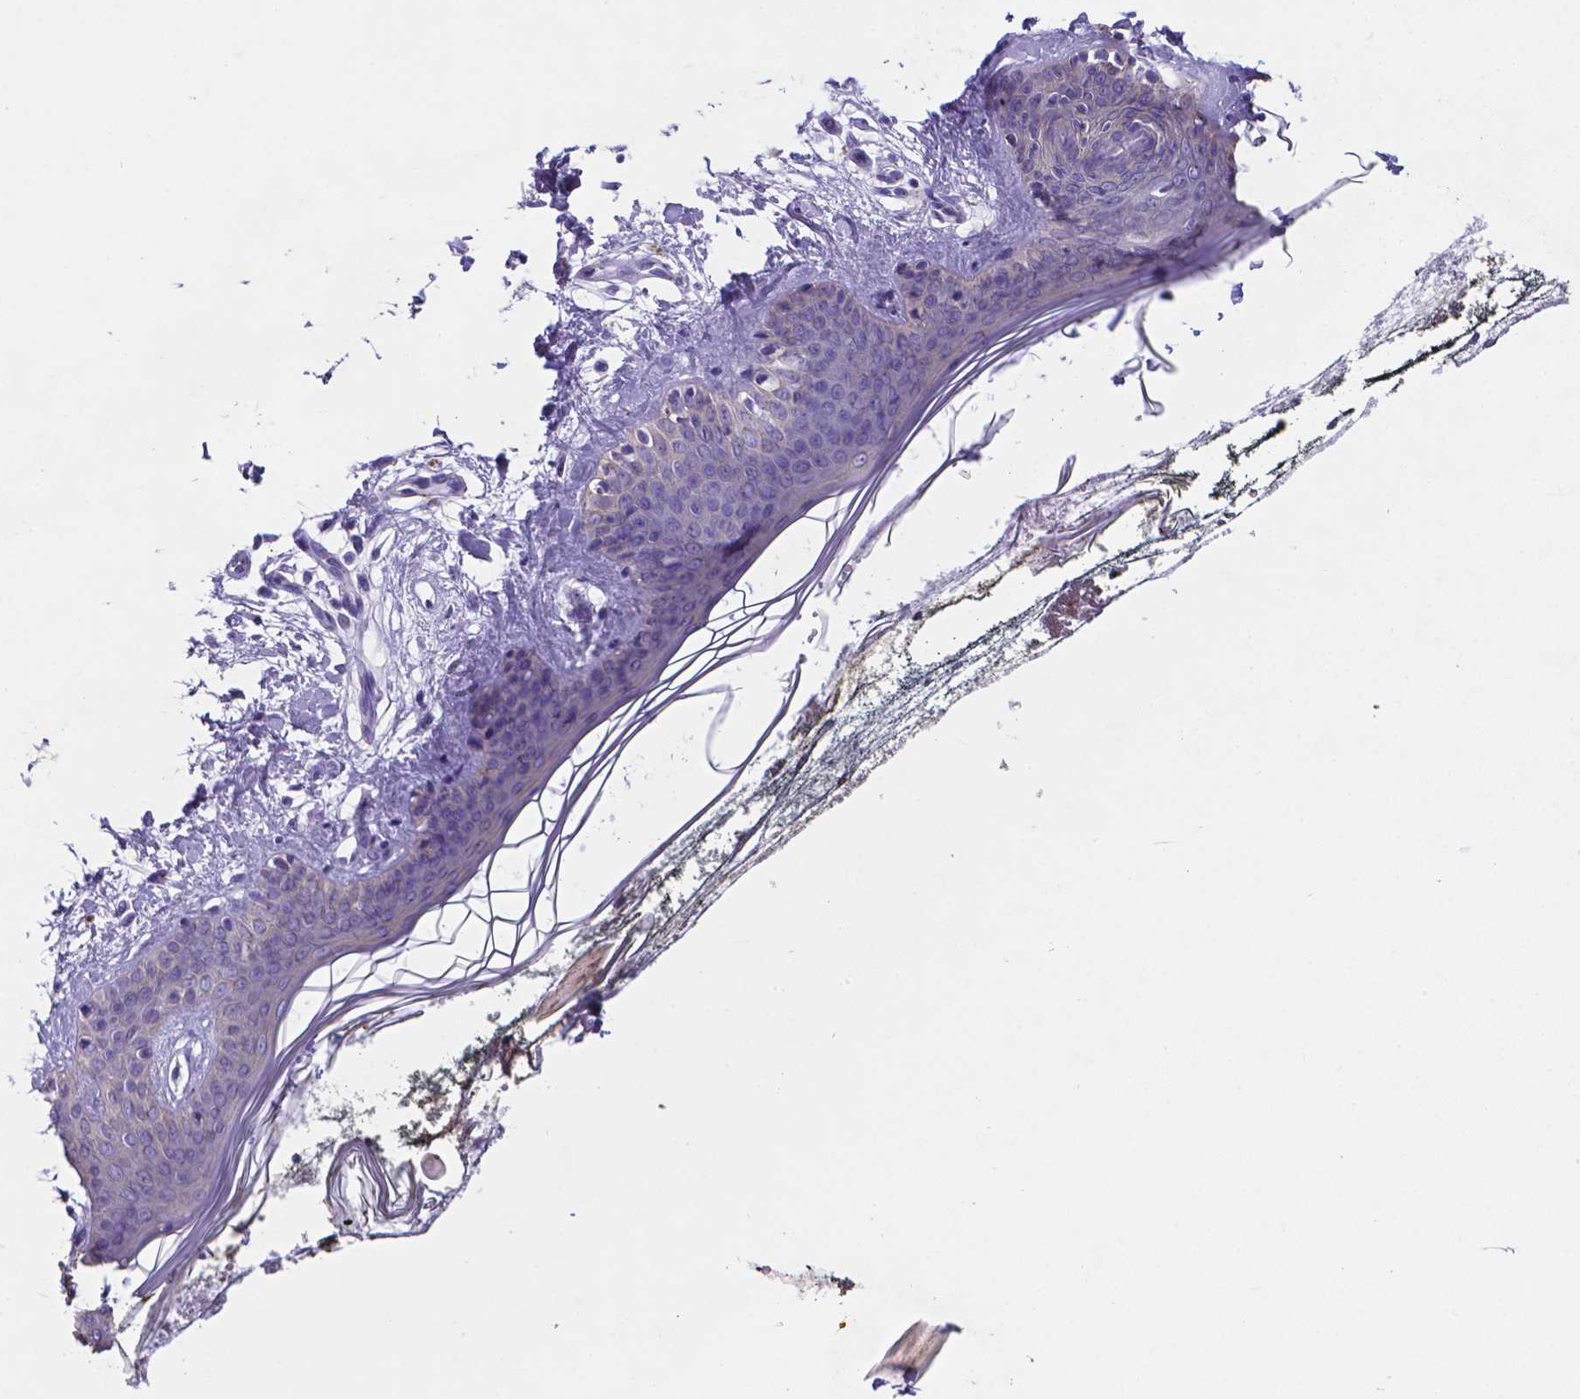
{"staining": {"intensity": "negative", "quantity": "none", "location": "none"}, "tissue": "skin", "cell_type": "Fibroblasts", "image_type": "normal", "snomed": [{"axis": "morphology", "description": "Normal tissue, NOS"}, {"axis": "topography", "description": "Skin"}], "caption": "There is no significant positivity in fibroblasts of skin. (DAB (3,3'-diaminobenzidine) immunohistochemistry (IHC) with hematoxylin counter stain).", "gene": "LRRC73", "patient": {"sex": "female", "age": 34}}